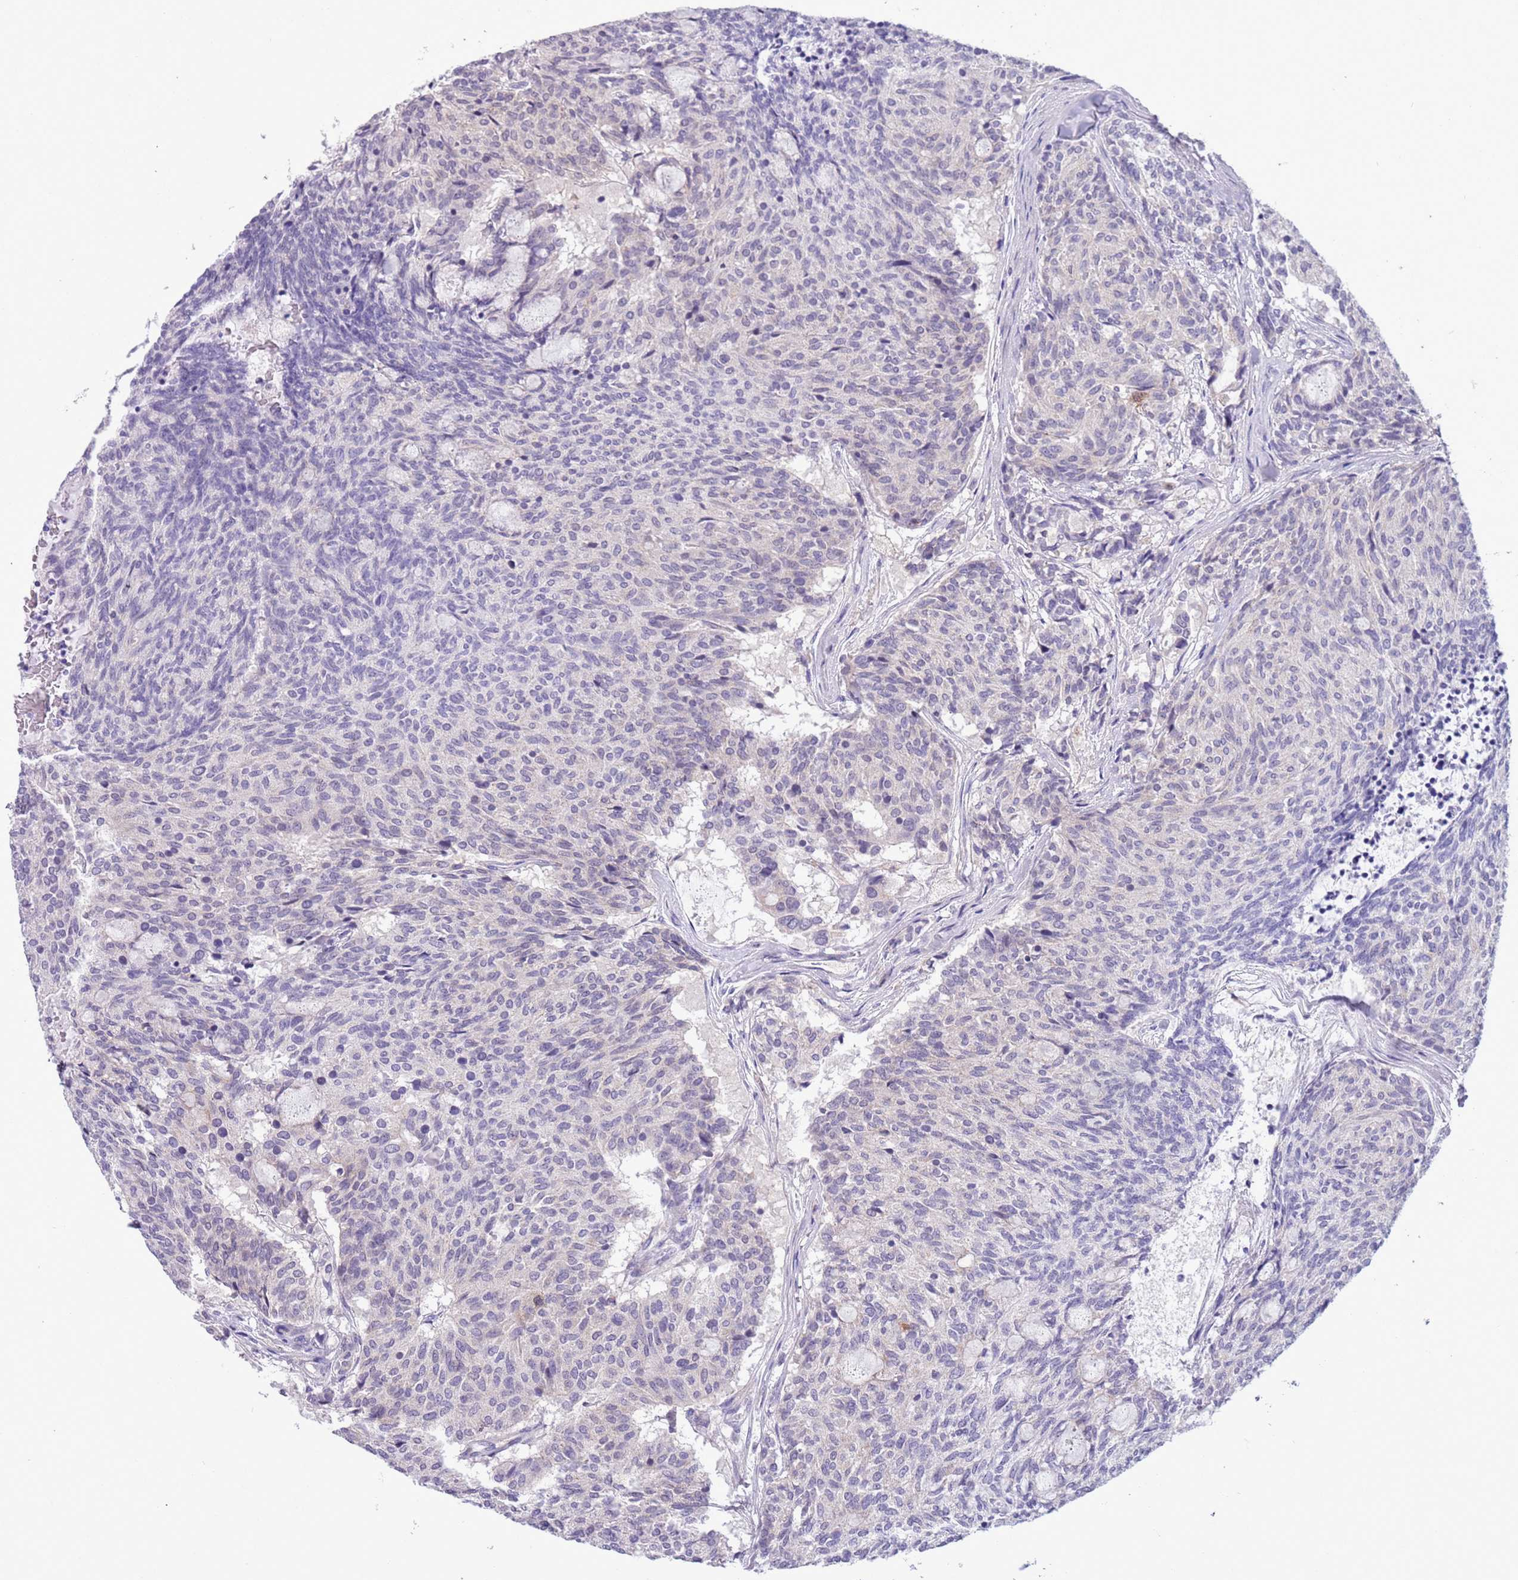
{"staining": {"intensity": "negative", "quantity": "none", "location": "none"}, "tissue": "carcinoid", "cell_type": "Tumor cells", "image_type": "cancer", "snomed": [{"axis": "morphology", "description": "Carcinoid, malignant, NOS"}, {"axis": "topography", "description": "Pancreas"}], "caption": "A photomicrograph of carcinoid stained for a protein reveals no brown staining in tumor cells.", "gene": "PFKFB2", "patient": {"sex": "female", "age": 54}}